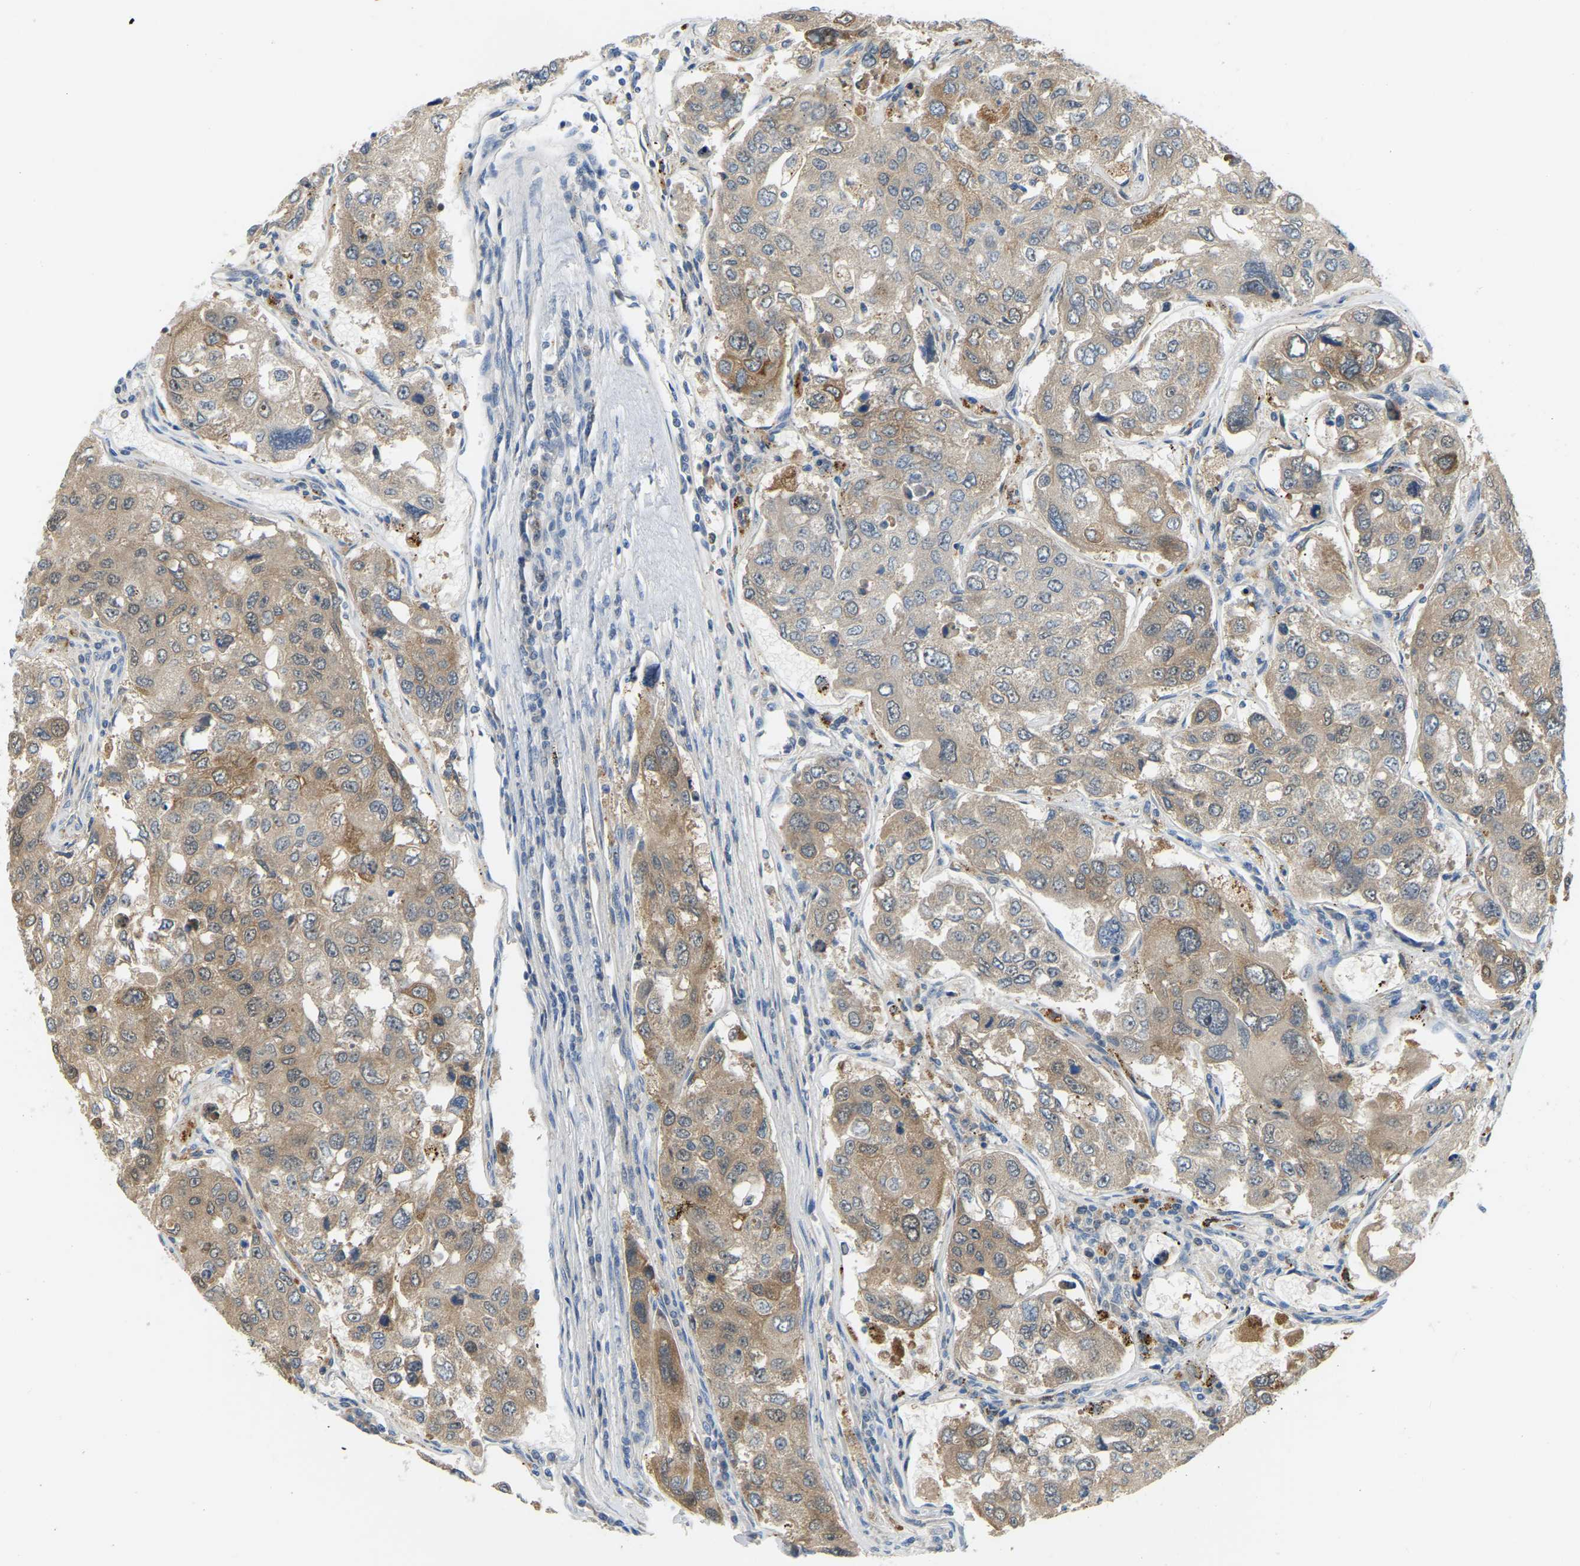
{"staining": {"intensity": "moderate", "quantity": ">75%", "location": "cytoplasmic/membranous"}, "tissue": "urothelial cancer", "cell_type": "Tumor cells", "image_type": "cancer", "snomed": [{"axis": "morphology", "description": "Urothelial carcinoma, High grade"}, {"axis": "topography", "description": "Lymph node"}, {"axis": "topography", "description": "Urinary bladder"}], "caption": "Human urothelial carcinoma (high-grade) stained with a protein marker displays moderate staining in tumor cells.", "gene": "NME8", "patient": {"sex": "male", "age": 51}}